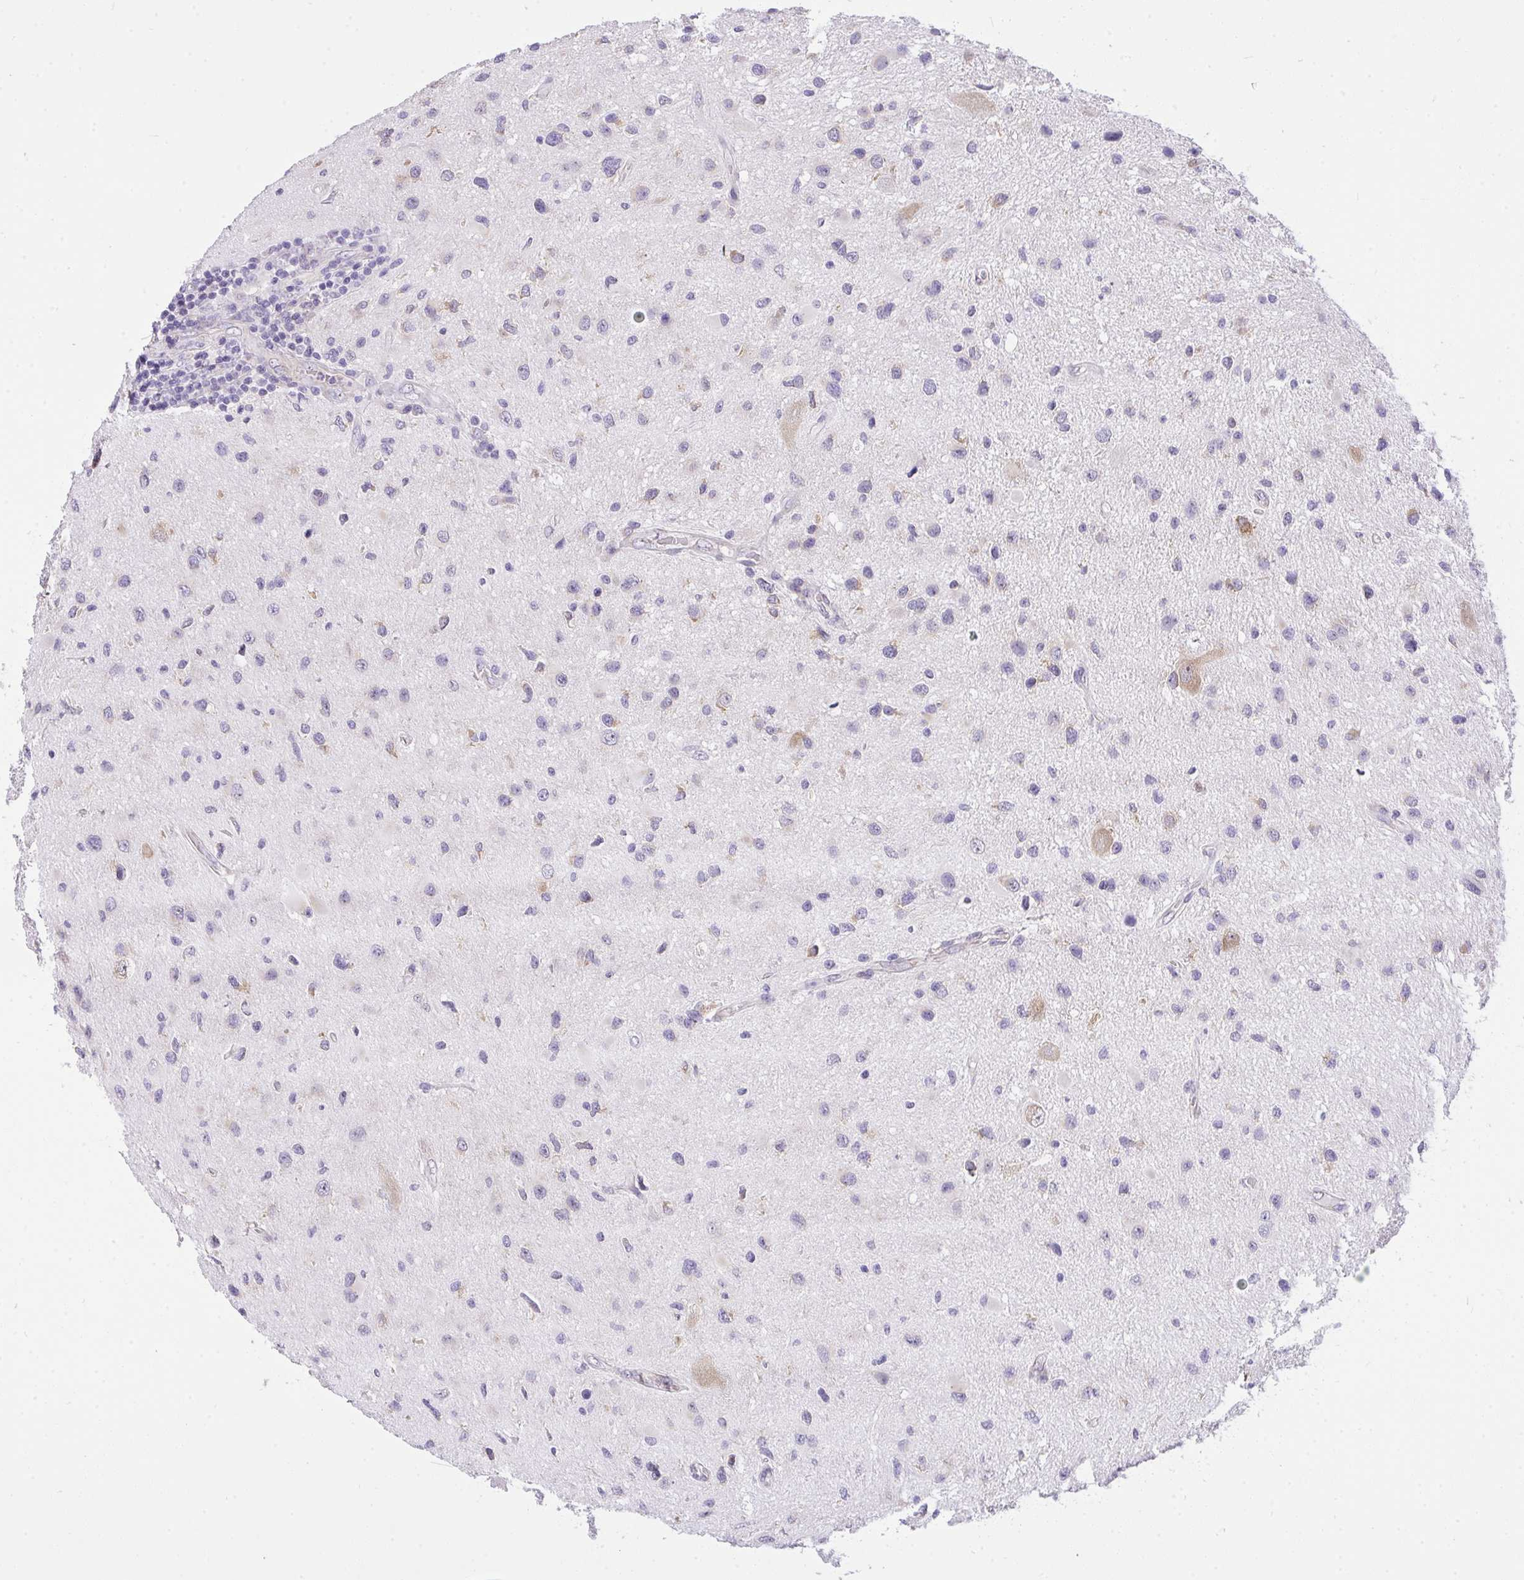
{"staining": {"intensity": "negative", "quantity": "none", "location": "none"}, "tissue": "glioma", "cell_type": "Tumor cells", "image_type": "cancer", "snomed": [{"axis": "morphology", "description": "Glioma, malignant, Low grade"}, {"axis": "topography", "description": "Brain"}], "caption": "Human low-grade glioma (malignant) stained for a protein using immunohistochemistry reveals no expression in tumor cells.", "gene": "VGLL3", "patient": {"sex": "female", "age": 32}}